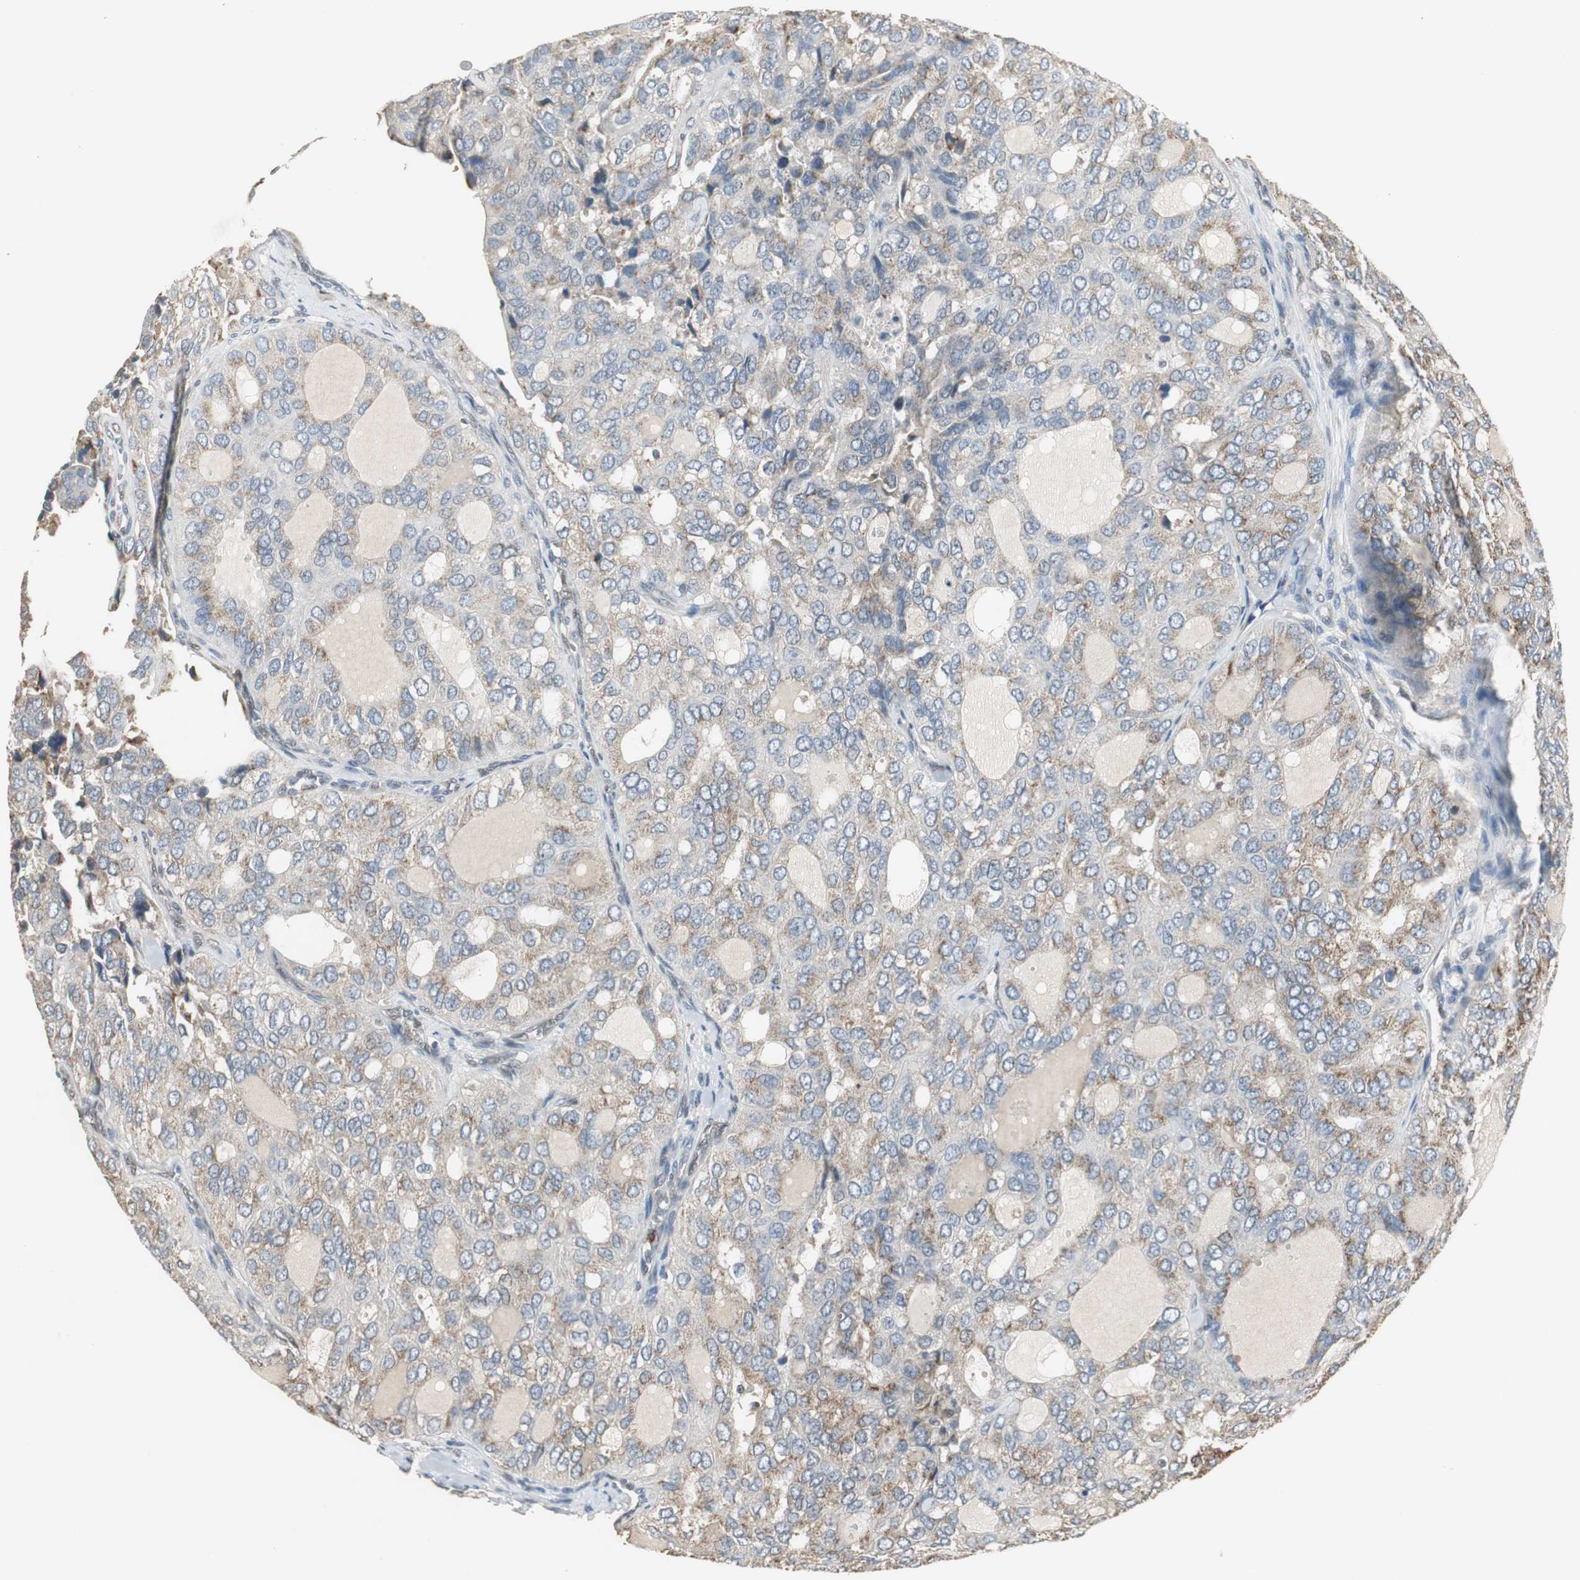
{"staining": {"intensity": "weak", "quantity": ">75%", "location": "cytoplasmic/membranous"}, "tissue": "thyroid cancer", "cell_type": "Tumor cells", "image_type": "cancer", "snomed": [{"axis": "morphology", "description": "Follicular adenoma carcinoma, NOS"}, {"axis": "topography", "description": "Thyroid gland"}], "caption": "Human follicular adenoma carcinoma (thyroid) stained with a brown dye displays weak cytoplasmic/membranous positive positivity in about >75% of tumor cells.", "gene": "JTB", "patient": {"sex": "male", "age": 75}}